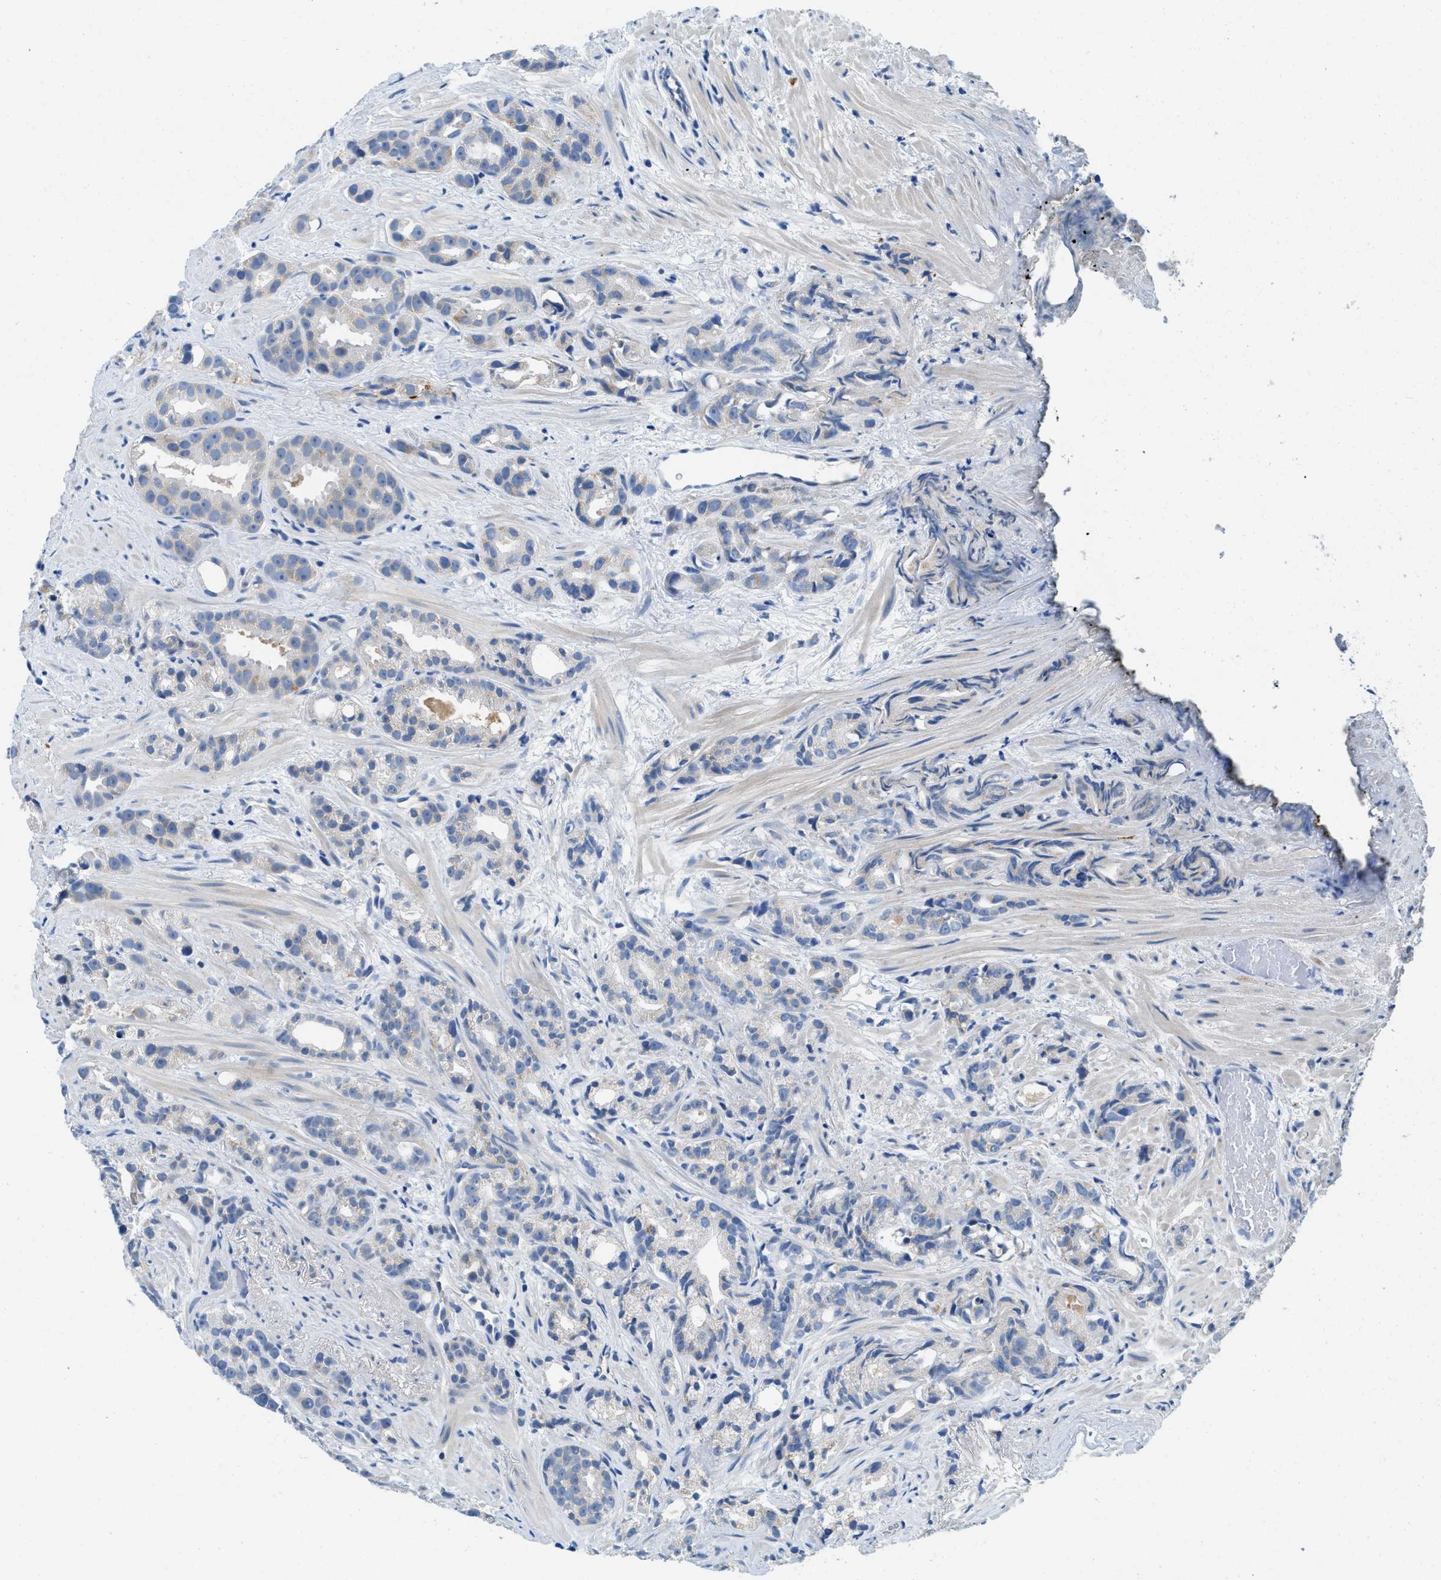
{"staining": {"intensity": "negative", "quantity": "none", "location": "none"}, "tissue": "prostate cancer", "cell_type": "Tumor cells", "image_type": "cancer", "snomed": [{"axis": "morphology", "description": "Adenocarcinoma, Low grade"}, {"axis": "topography", "description": "Prostate"}], "caption": "Immunohistochemistry (IHC) photomicrograph of neoplastic tissue: human prostate cancer stained with DAB reveals no significant protein staining in tumor cells.", "gene": "TSPAN3", "patient": {"sex": "male", "age": 89}}